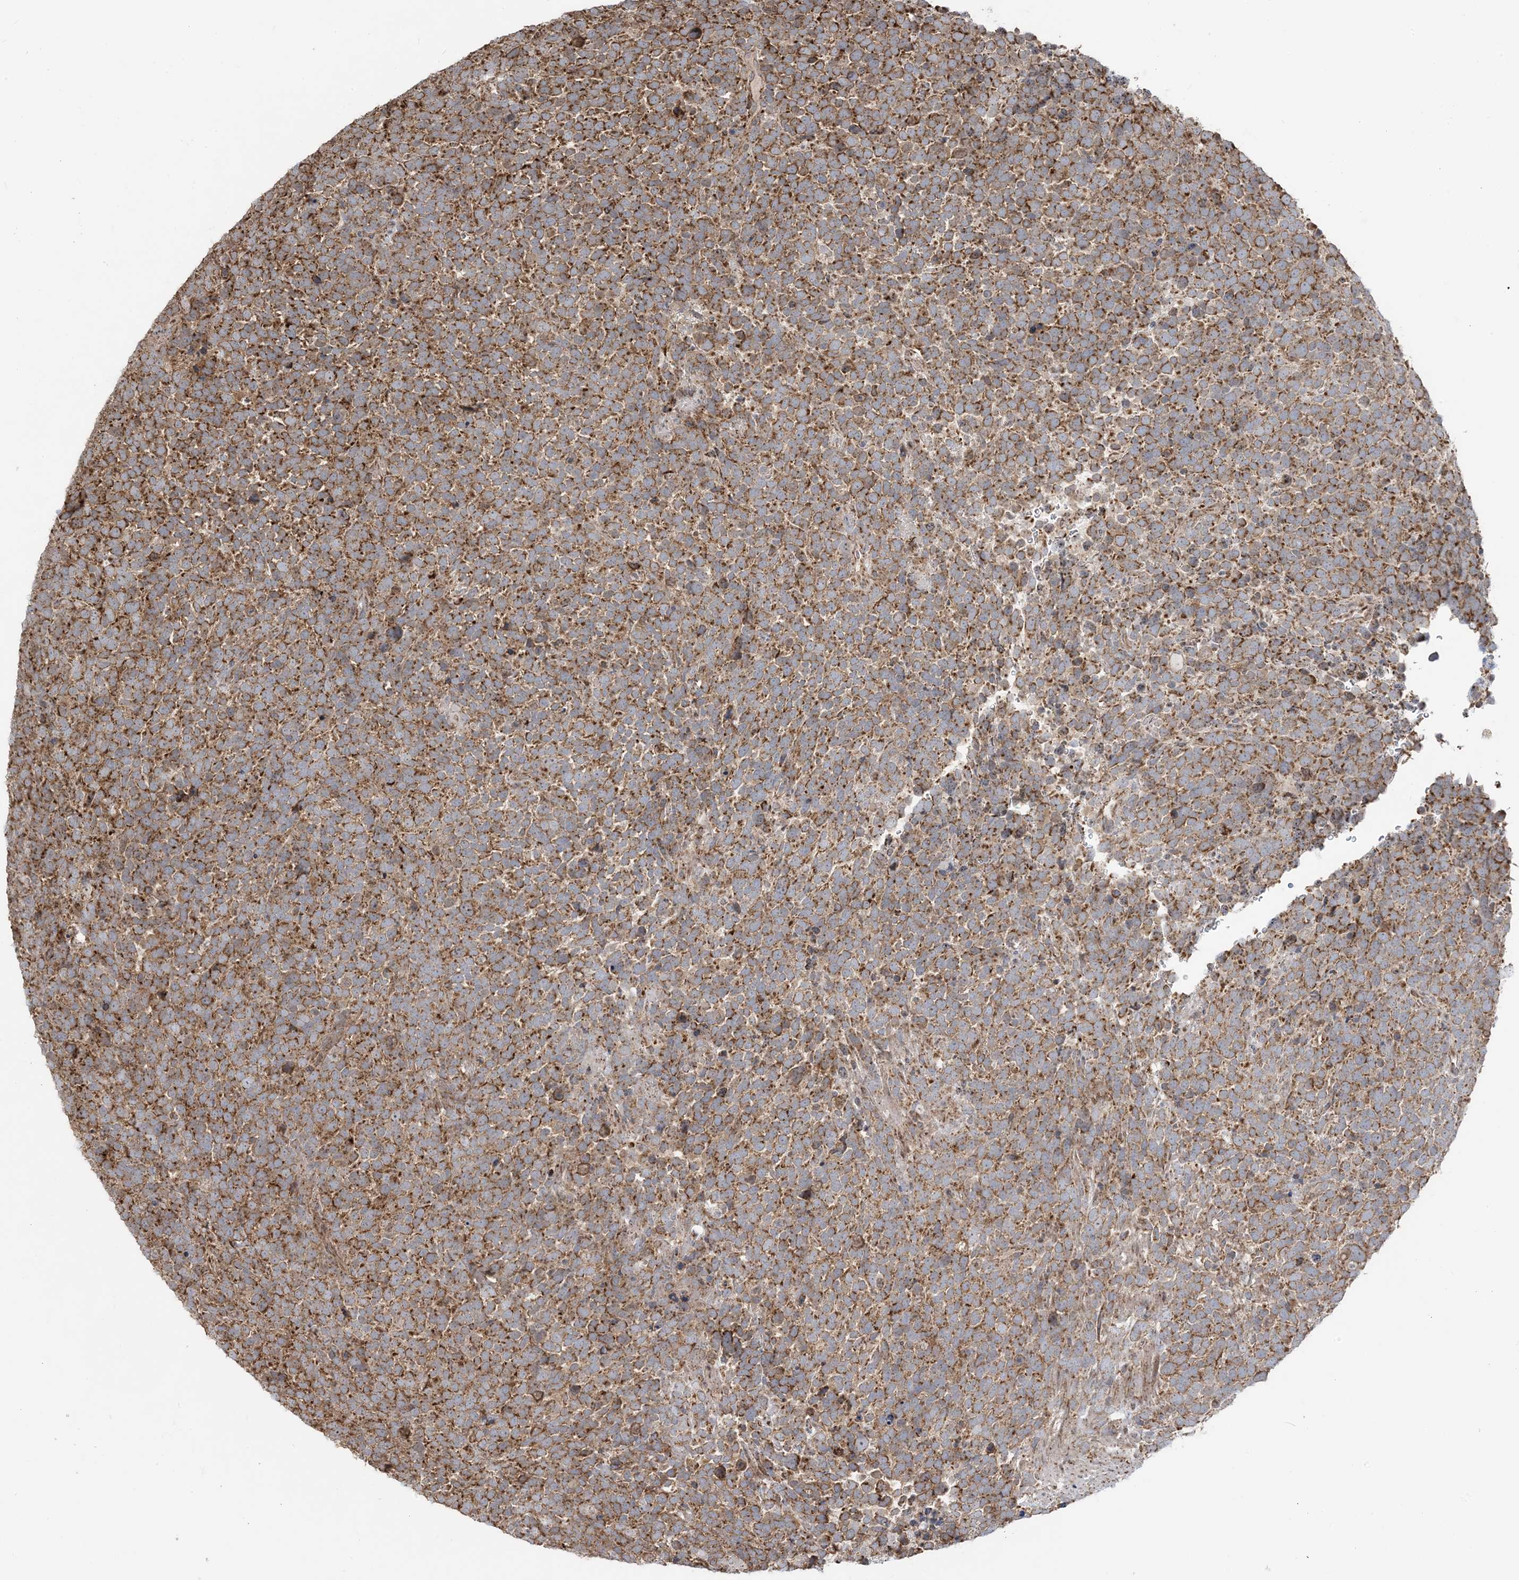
{"staining": {"intensity": "strong", "quantity": ">75%", "location": "cytoplasmic/membranous"}, "tissue": "urothelial cancer", "cell_type": "Tumor cells", "image_type": "cancer", "snomed": [{"axis": "morphology", "description": "Urothelial carcinoma, High grade"}, {"axis": "topography", "description": "Urinary bladder"}], "caption": "Brown immunohistochemical staining in human urothelial cancer reveals strong cytoplasmic/membranous staining in about >75% of tumor cells. (Stains: DAB (3,3'-diaminobenzidine) in brown, nuclei in blue, Microscopy: brightfield microscopy at high magnification).", "gene": "MAPKBP1", "patient": {"sex": "female", "age": 82}}